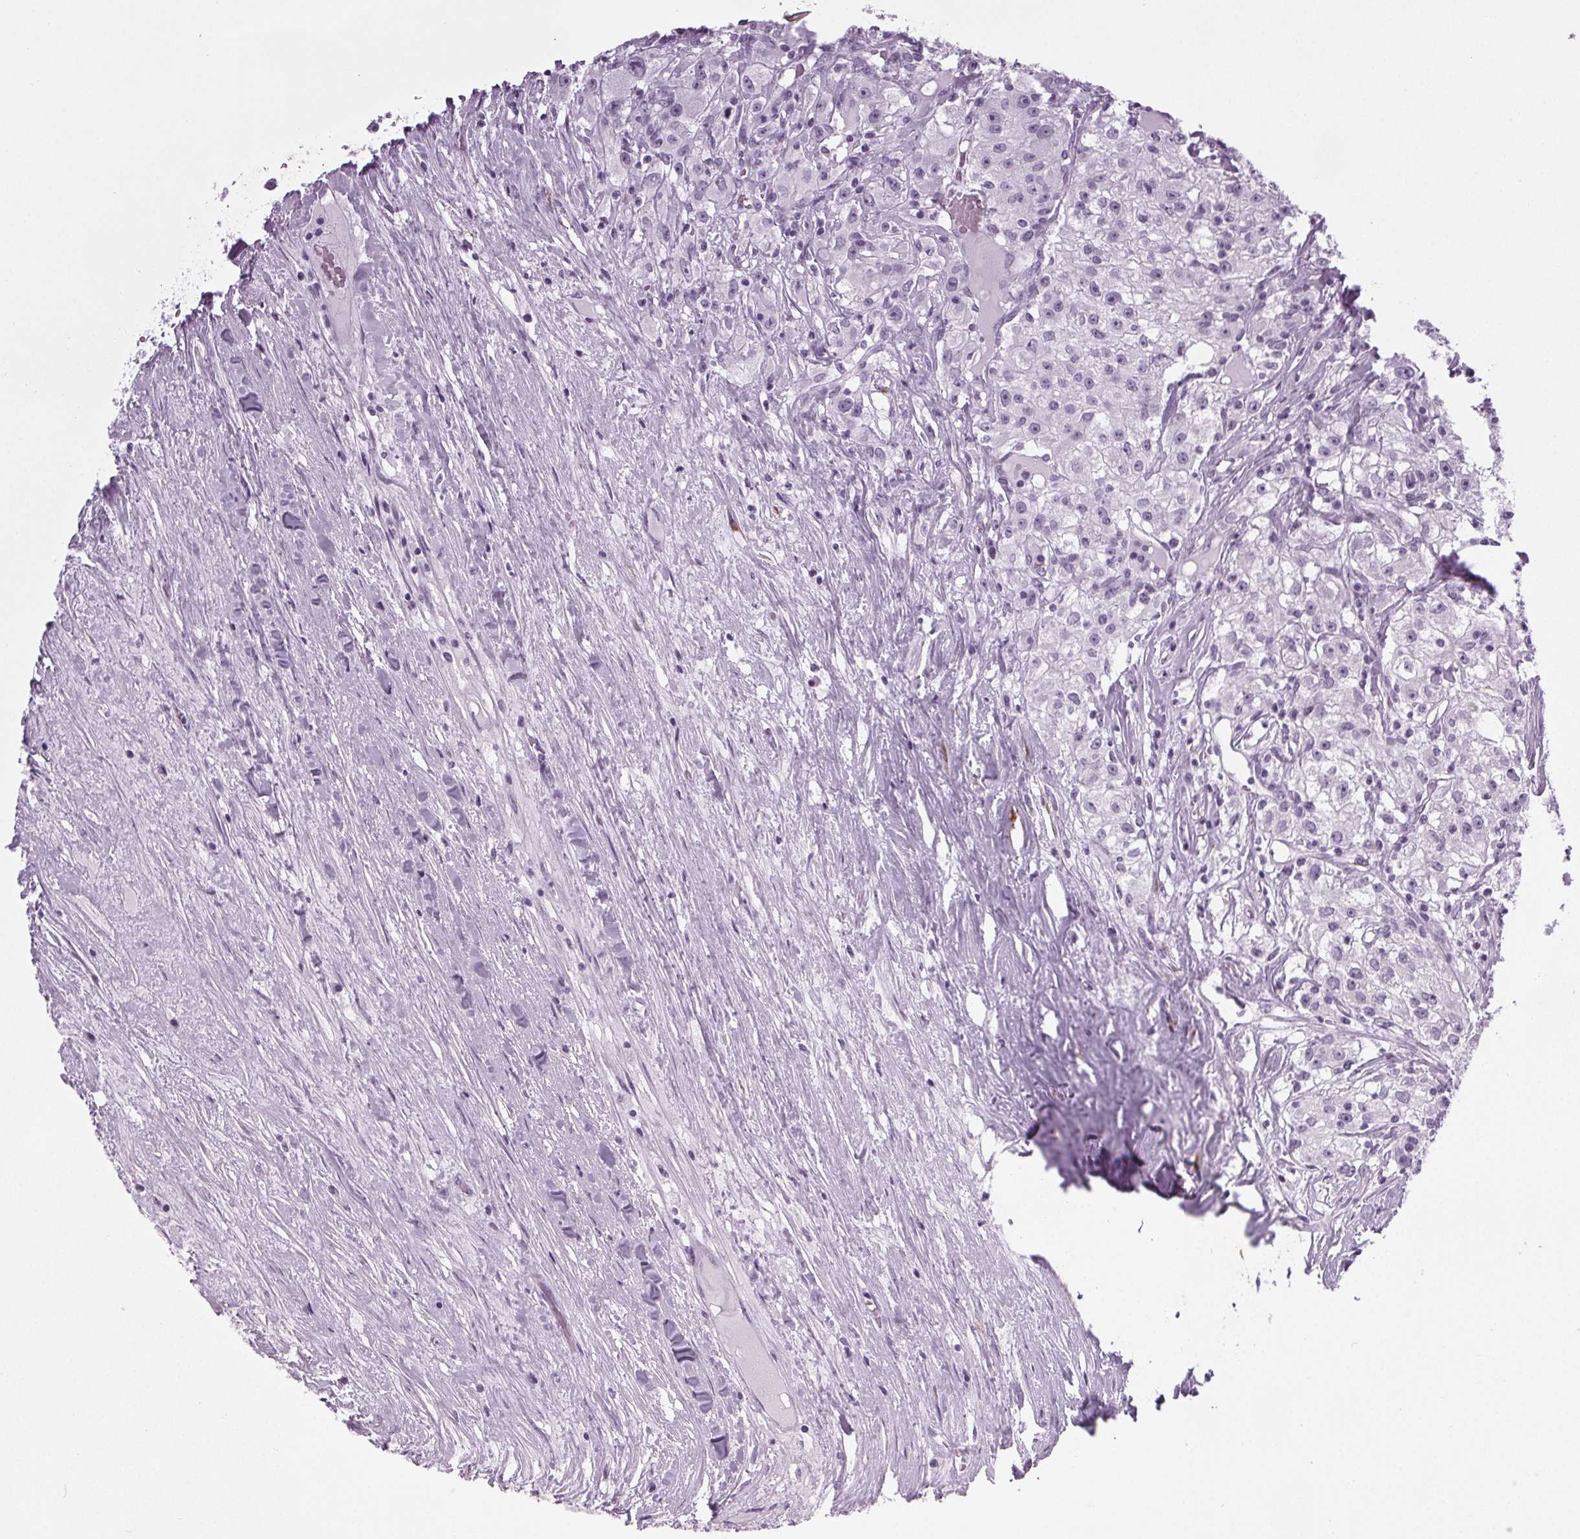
{"staining": {"intensity": "negative", "quantity": "none", "location": "none"}, "tissue": "renal cancer", "cell_type": "Tumor cells", "image_type": "cancer", "snomed": [{"axis": "morphology", "description": "Adenocarcinoma, NOS"}, {"axis": "topography", "description": "Kidney"}], "caption": "Immunohistochemistry photomicrograph of neoplastic tissue: renal adenocarcinoma stained with DAB (3,3'-diaminobenzidine) demonstrates no significant protein expression in tumor cells.", "gene": "IGF2BP1", "patient": {"sex": "female", "age": 67}}